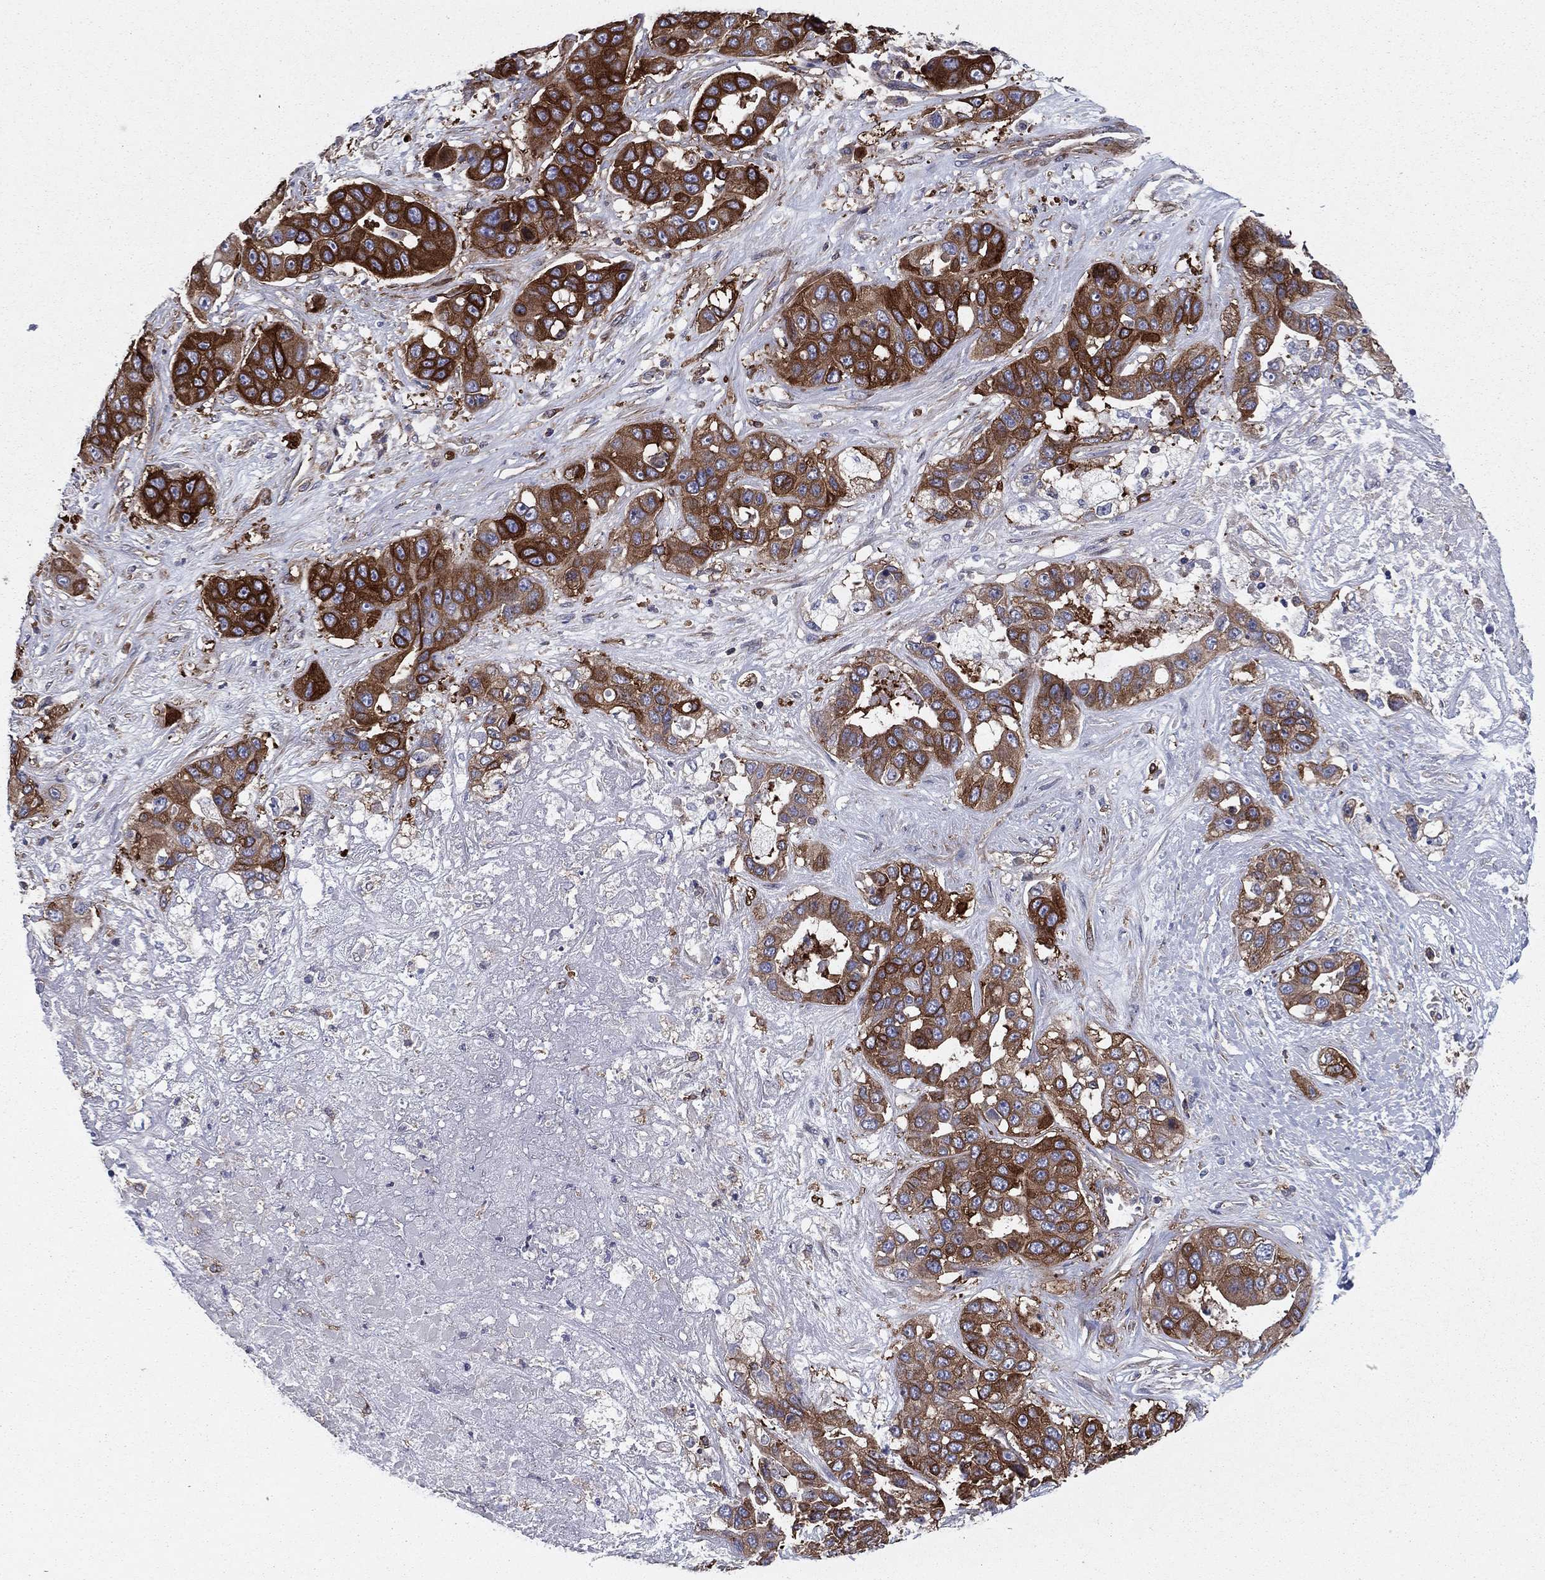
{"staining": {"intensity": "strong", "quantity": "25%-75%", "location": "cytoplasmic/membranous"}, "tissue": "liver cancer", "cell_type": "Tumor cells", "image_type": "cancer", "snomed": [{"axis": "morphology", "description": "Cholangiocarcinoma"}, {"axis": "topography", "description": "Liver"}], "caption": "A high amount of strong cytoplasmic/membranous staining is seen in about 25%-75% of tumor cells in liver cholangiocarcinoma tissue.", "gene": "EHBP1L1", "patient": {"sex": "female", "age": 52}}